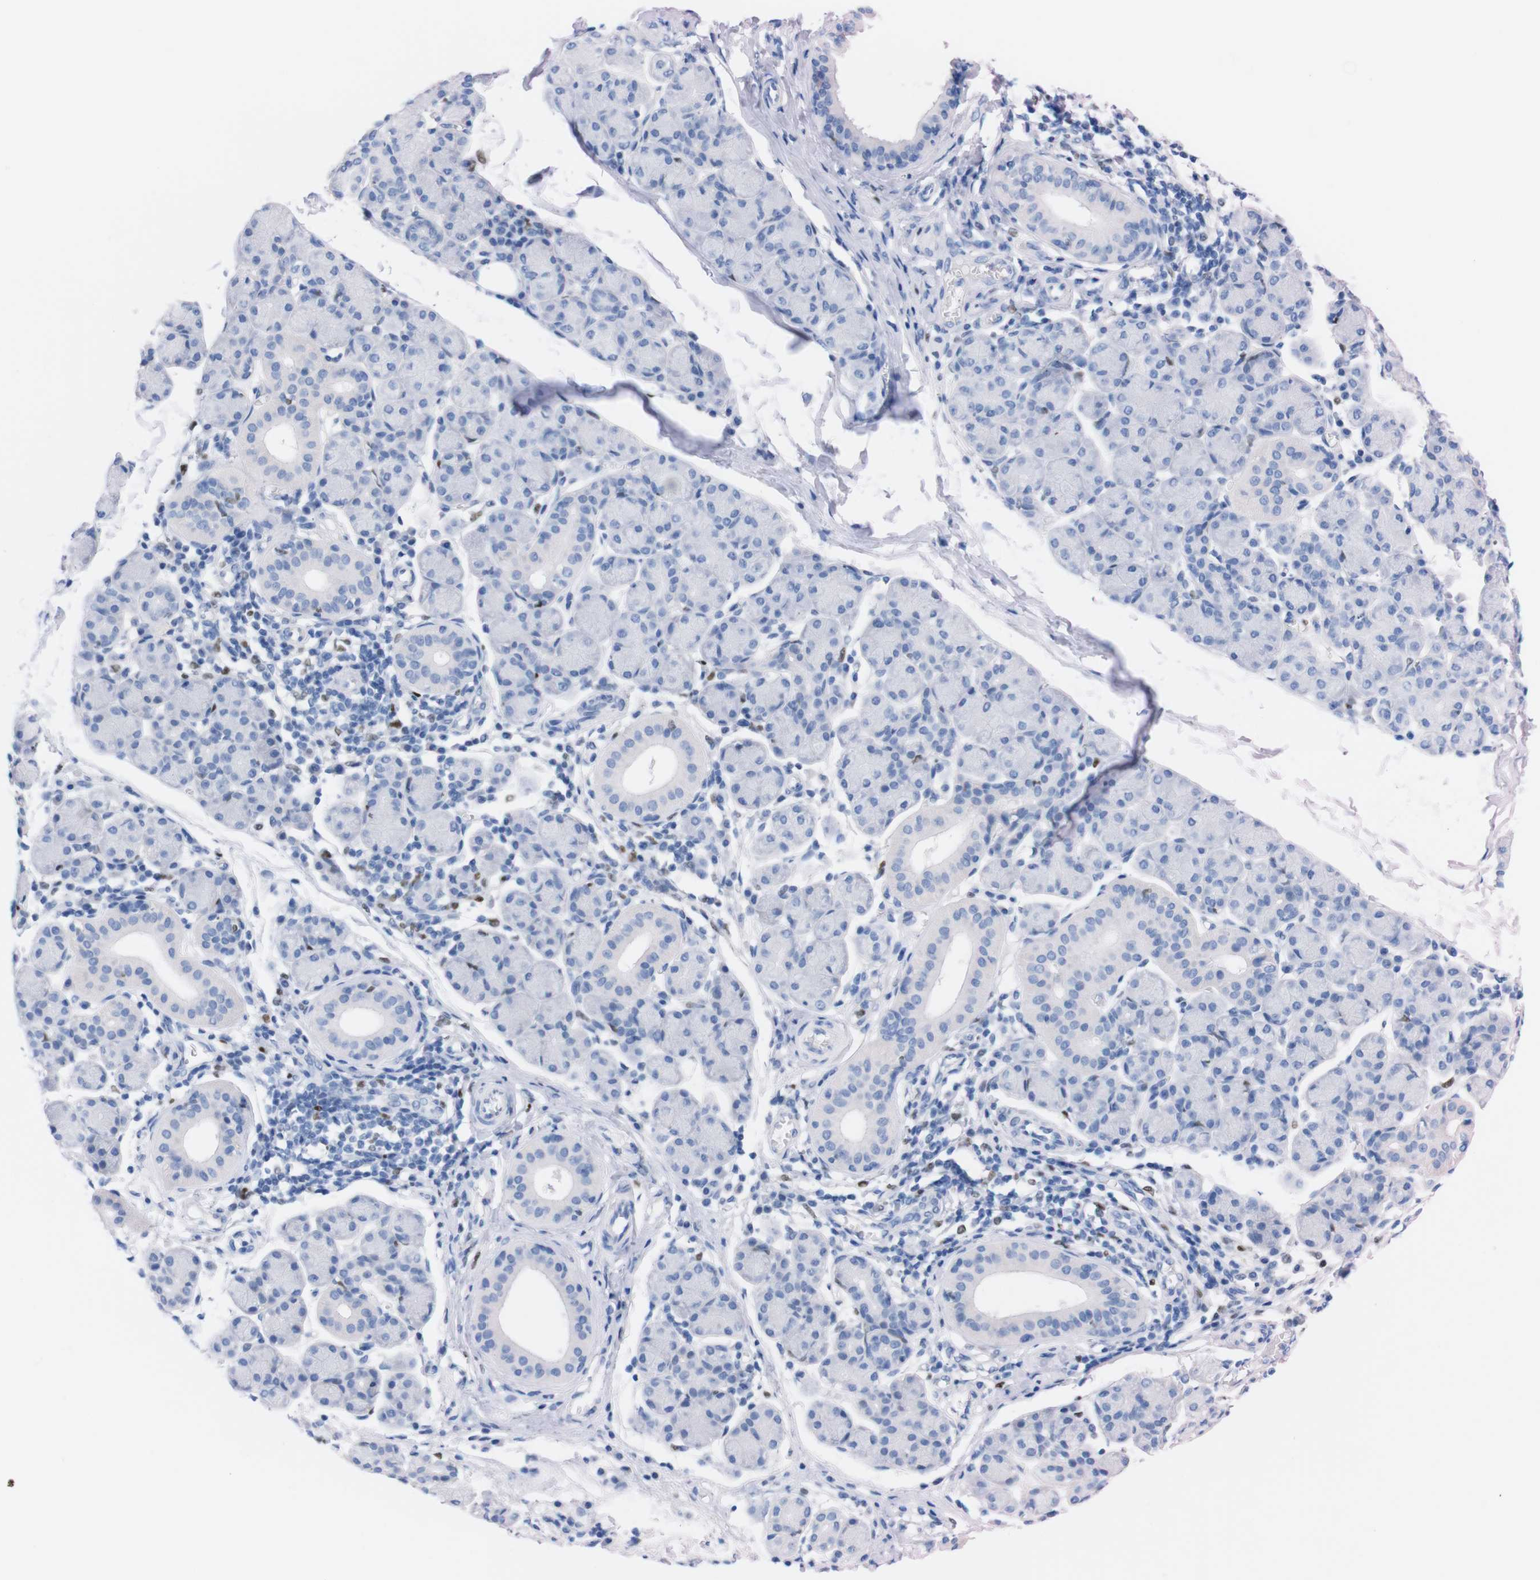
{"staining": {"intensity": "negative", "quantity": "none", "location": "none"}, "tissue": "salivary gland", "cell_type": "Glandular cells", "image_type": "normal", "snomed": [{"axis": "morphology", "description": "Normal tissue, NOS"}, {"axis": "morphology", "description": "Inflammation, NOS"}, {"axis": "topography", "description": "Lymph node"}, {"axis": "topography", "description": "Salivary gland"}], "caption": "Glandular cells are negative for brown protein staining in normal salivary gland. Brightfield microscopy of IHC stained with DAB (brown) and hematoxylin (blue), captured at high magnification.", "gene": "P2RY12", "patient": {"sex": "male", "age": 3}}